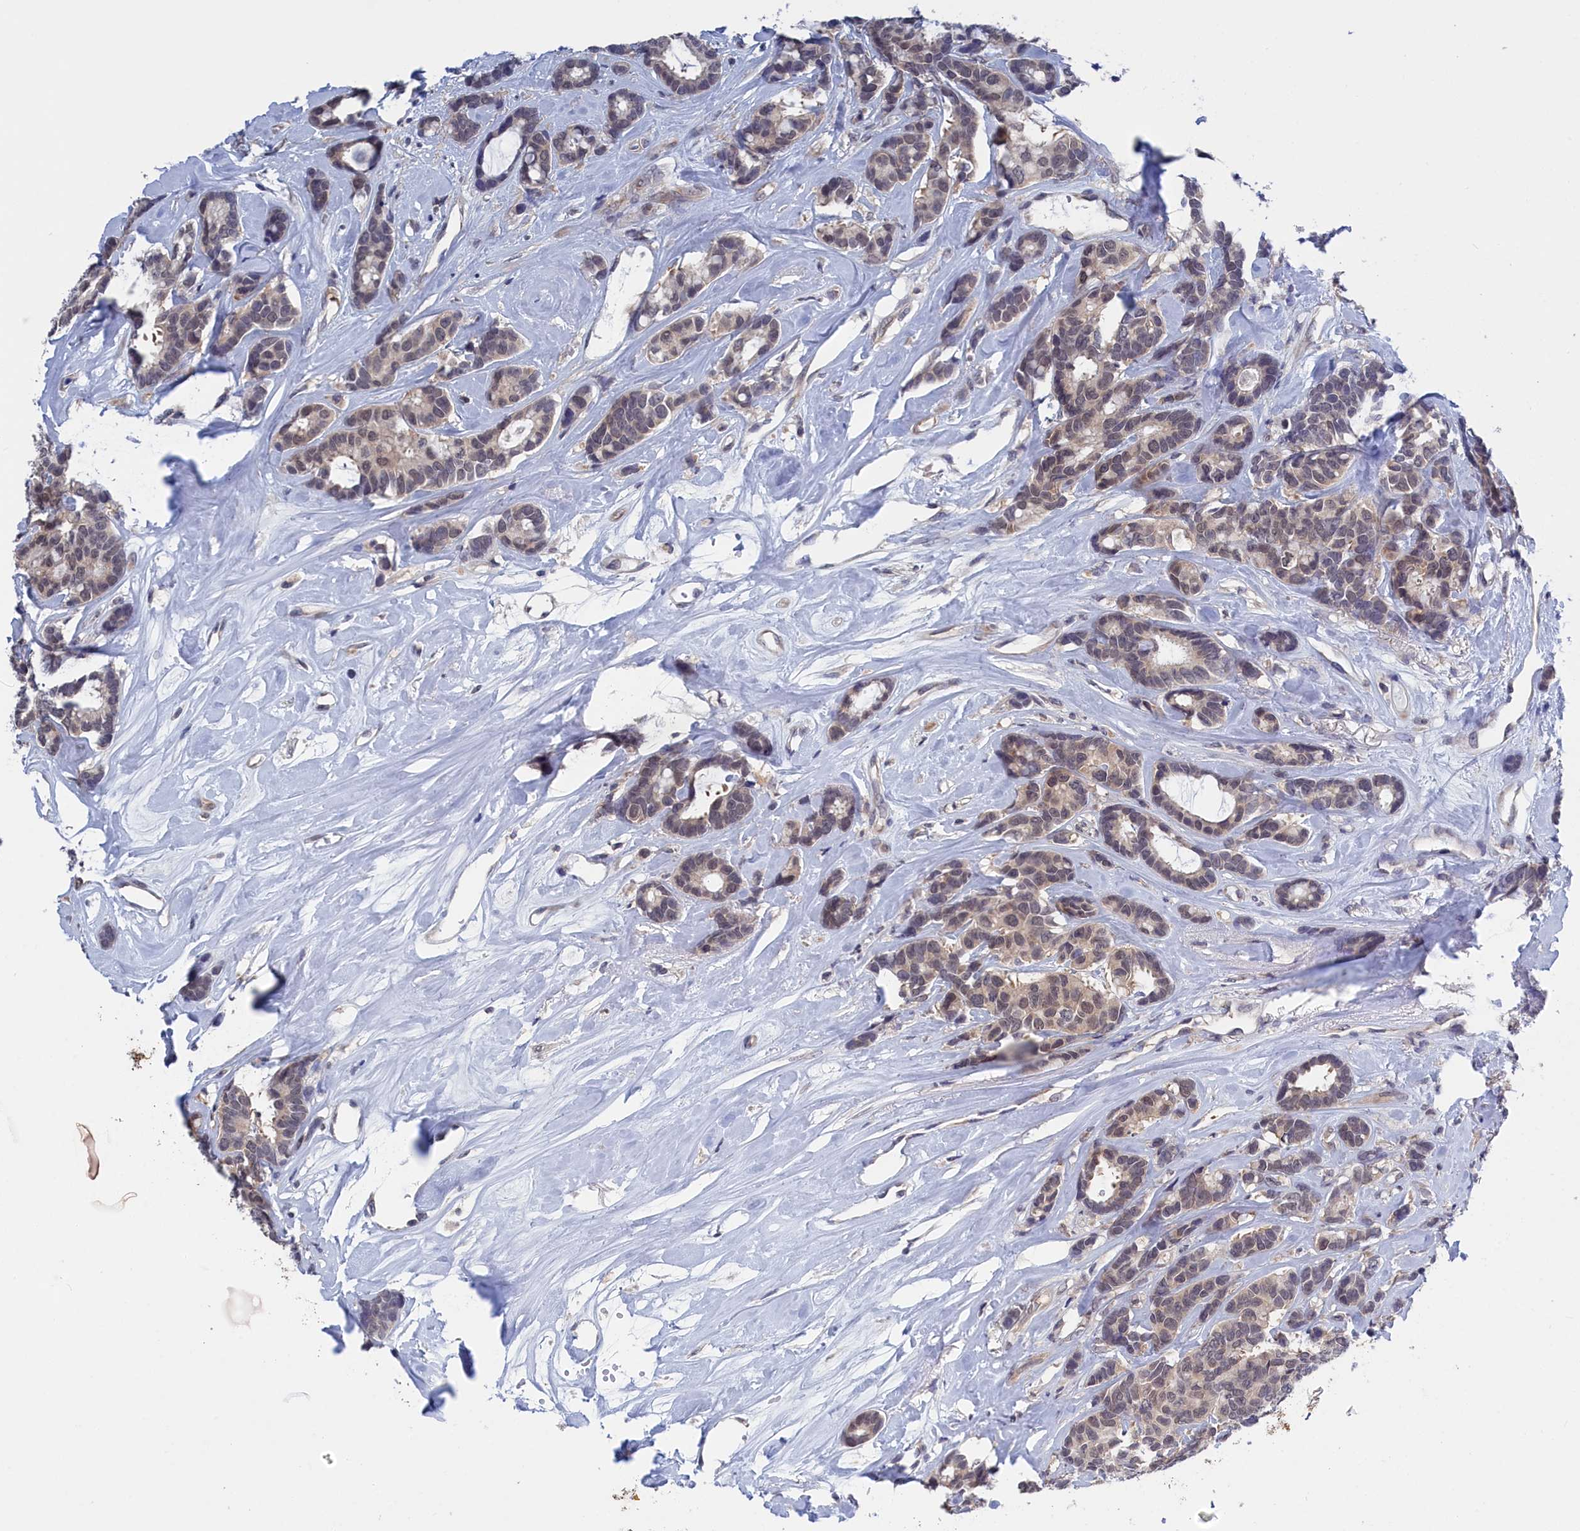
{"staining": {"intensity": "weak", "quantity": "<25%", "location": "cytoplasmic/membranous"}, "tissue": "breast cancer", "cell_type": "Tumor cells", "image_type": "cancer", "snomed": [{"axis": "morphology", "description": "Duct carcinoma"}, {"axis": "topography", "description": "Breast"}], "caption": "Immunohistochemistry (IHC) histopathology image of neoplastic tissue: breast cancer stained with DAB (3,3'-diaminobenzidine) displays no significant protein positivity in tumor cells.", "gene": "PGP", "patient": {"sex": "female", "age": 87}}